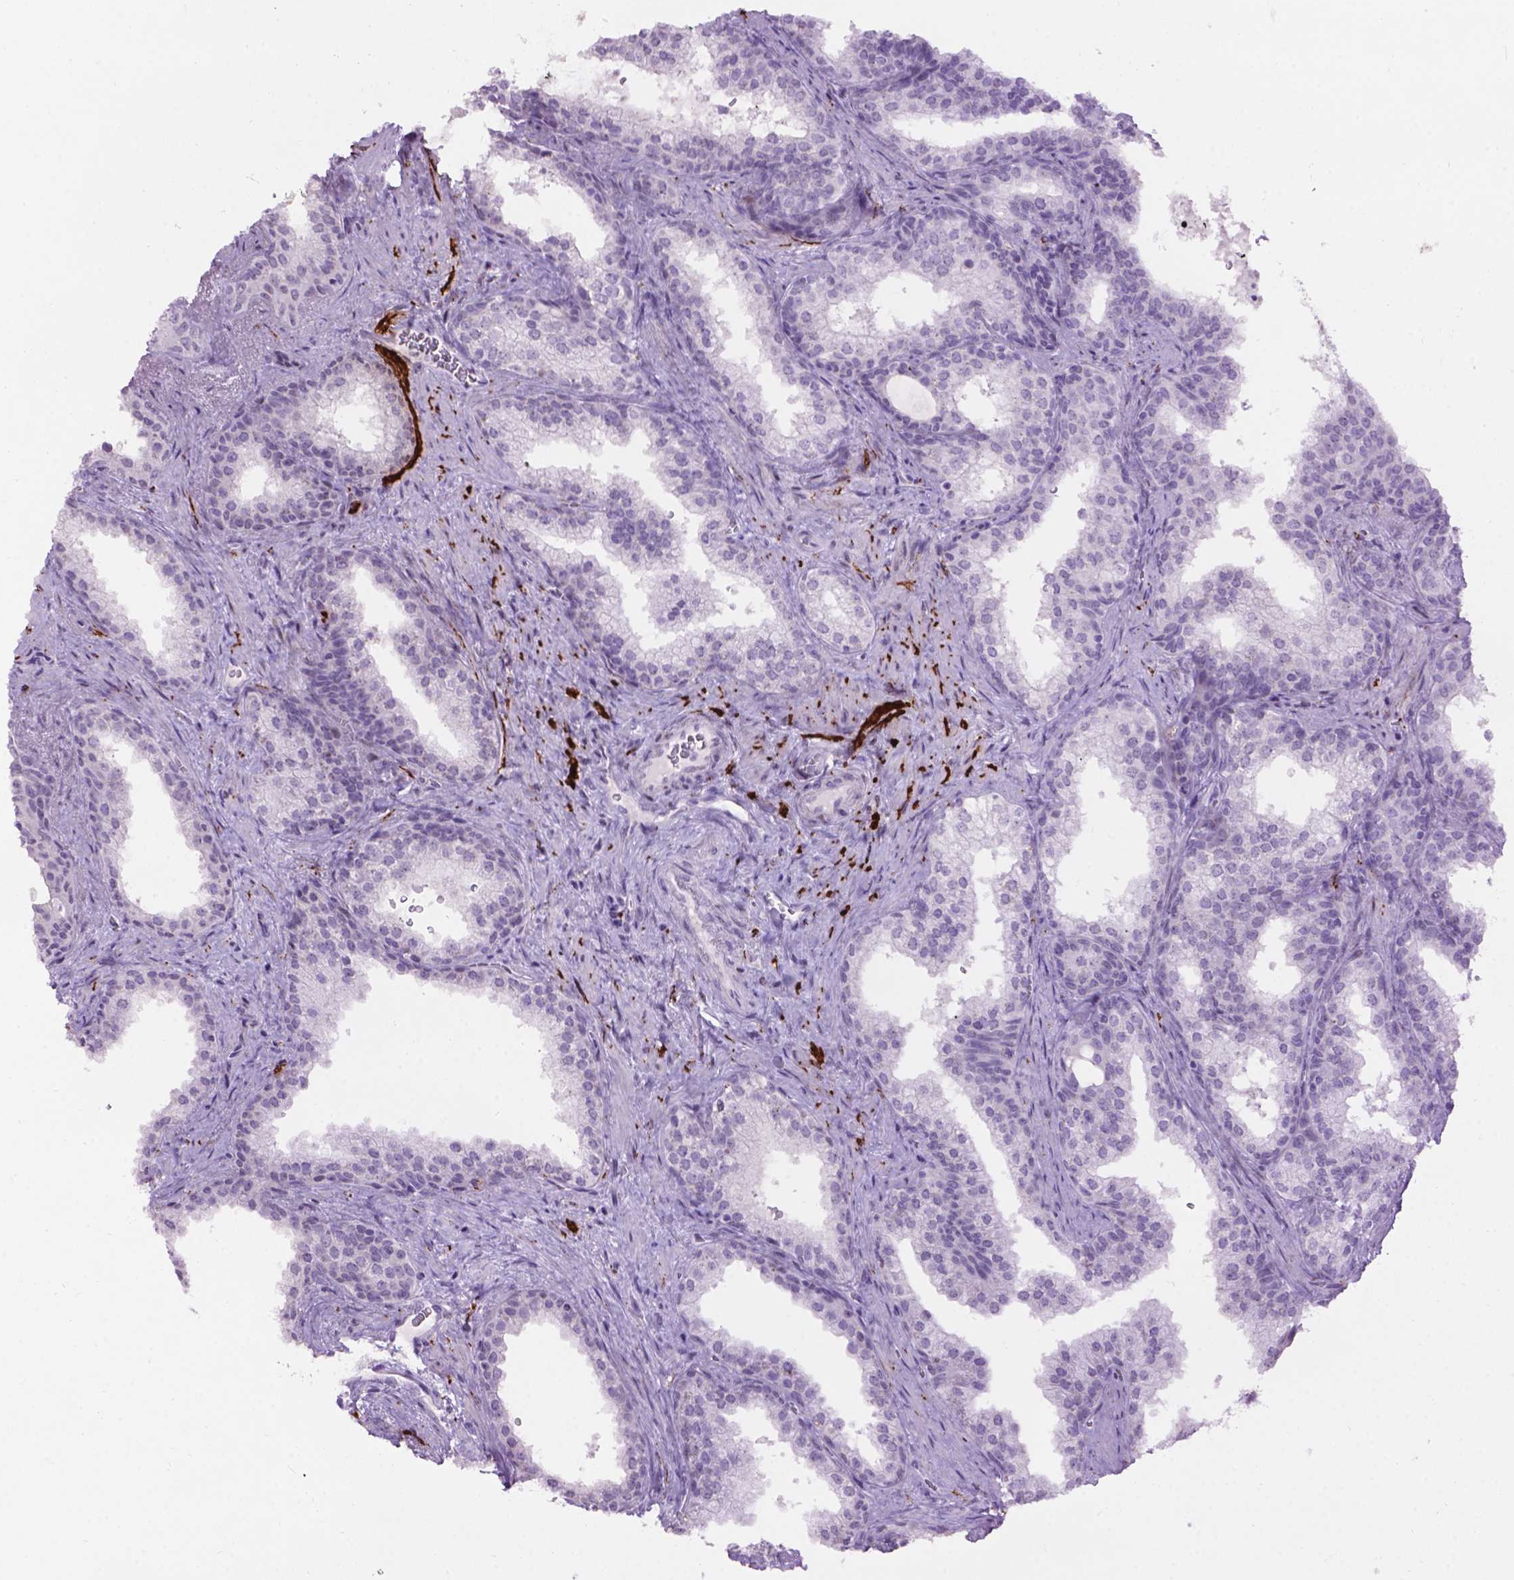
{"staining": {"intensity": "negative", "quantity": "none", "location": "none"}, "tissue": "prostate", "cell_type": "Glandular cells", "image_type": "normal", "snomed": [{"axis": "morphology", "description": "Normal tissue, NOS"}, {"axis": "topography", "description": "Prostate"}], "caption": "The immunohistochemistry photomicrograph has no significant expression in glandular cells of prostate. The staining was performed using DAB (3,3'-diaminobenzidine) to visualize the protein expression in brown, while the nuclei were stained in blue with hematoxylin (Magnification: 20x).", "gene": "TH", "patient": {"sex": "male", "age": 79}}